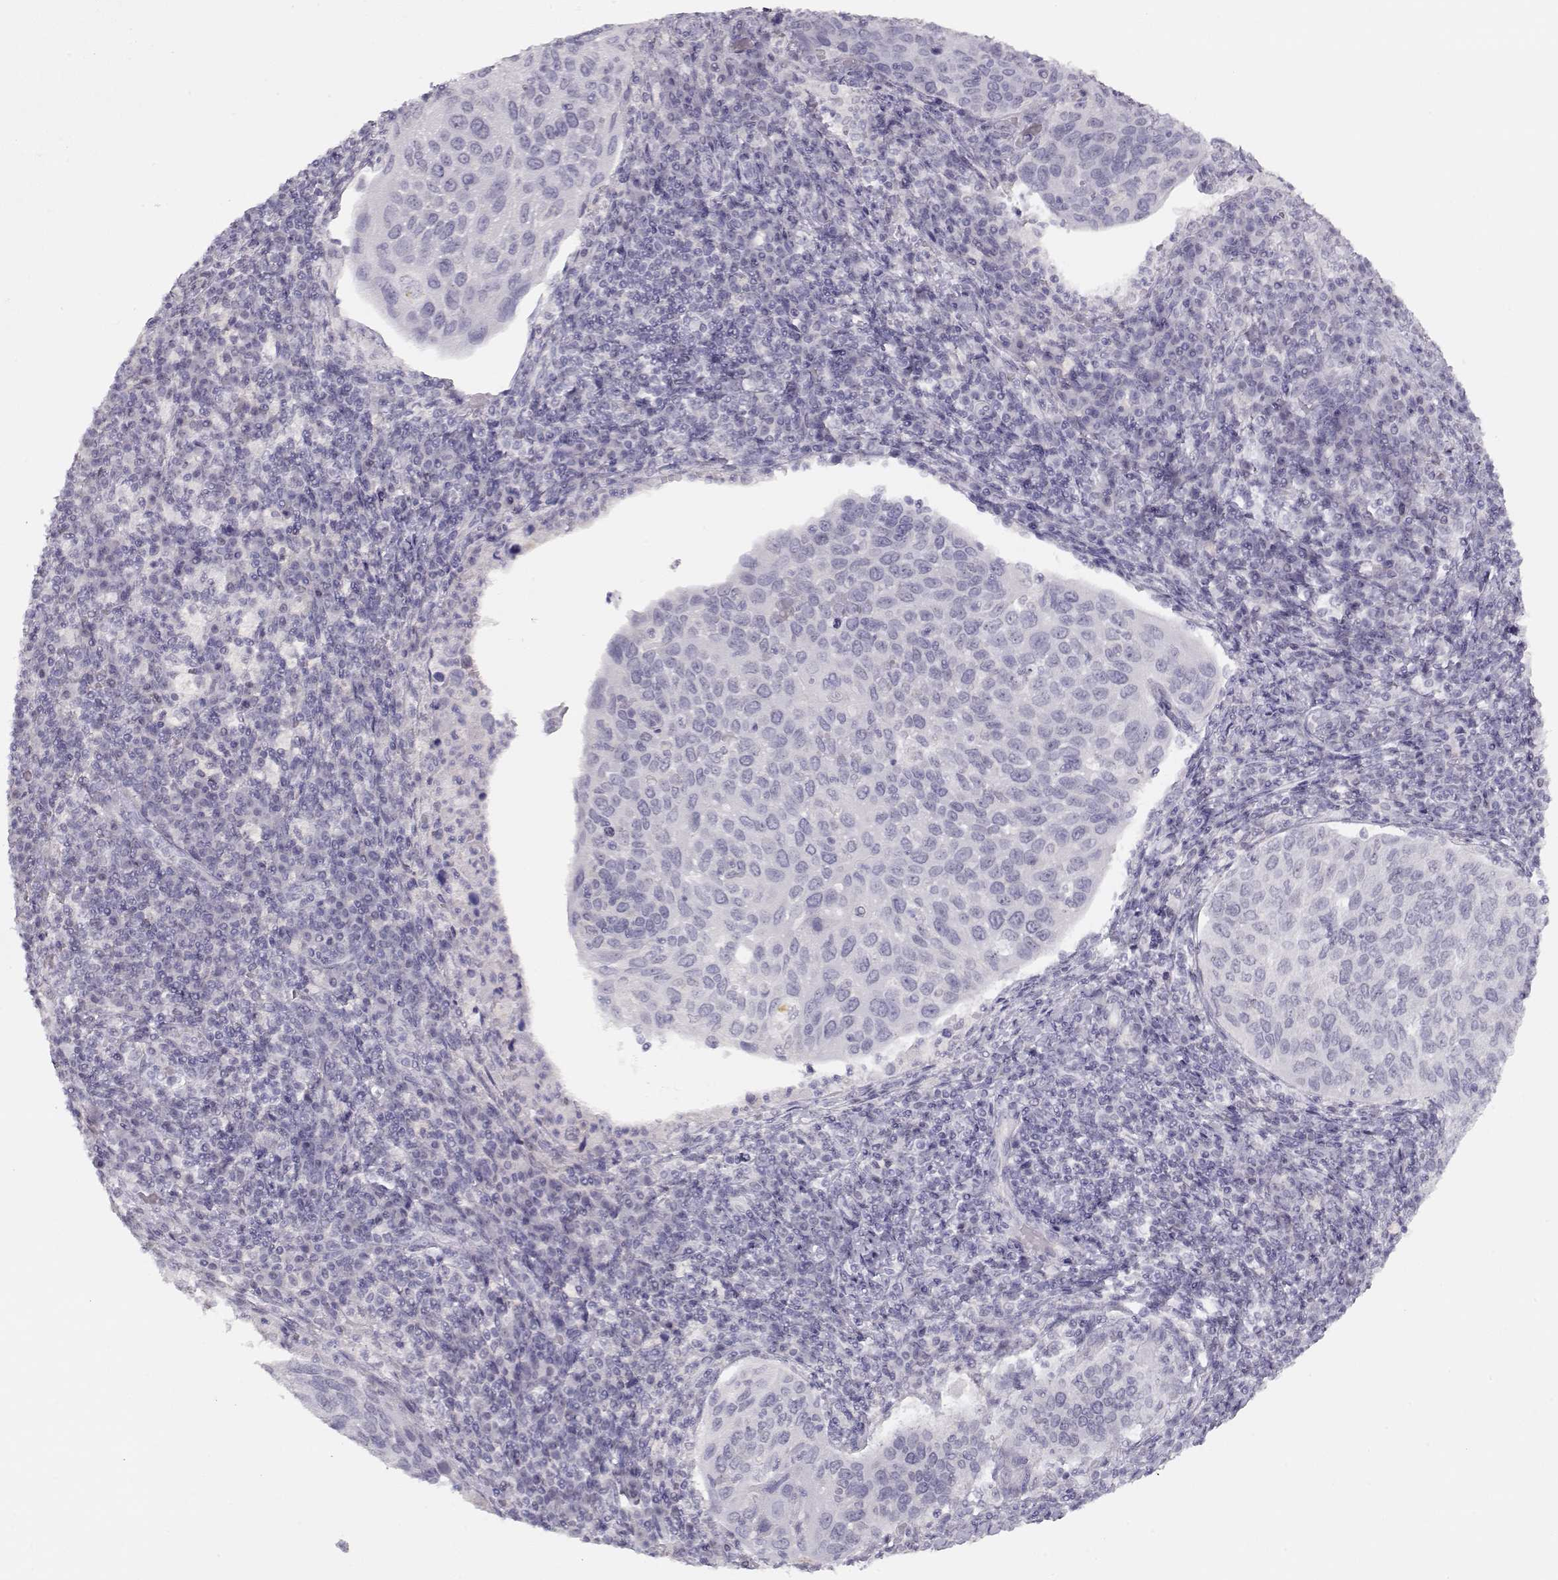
{"staining": {"intensity": "negative", "quantity": "none", "location": "none"}, "tissue": "cervical cancer", "cell_type": "Tumor cells", "image_type": "cancer", "snomed": [{"axis": "morphology", "description": "Squamous cell carcinoma, NOS"}, {"axis": "topography", "description": "Cervix"}], "caption": "IHC histopathology image of cervical cancer stained for a protein (brown), which shows no positivity in tumor cells.", "gene": "IMPG1", "patient": {"sex": "female", "age": 54}}